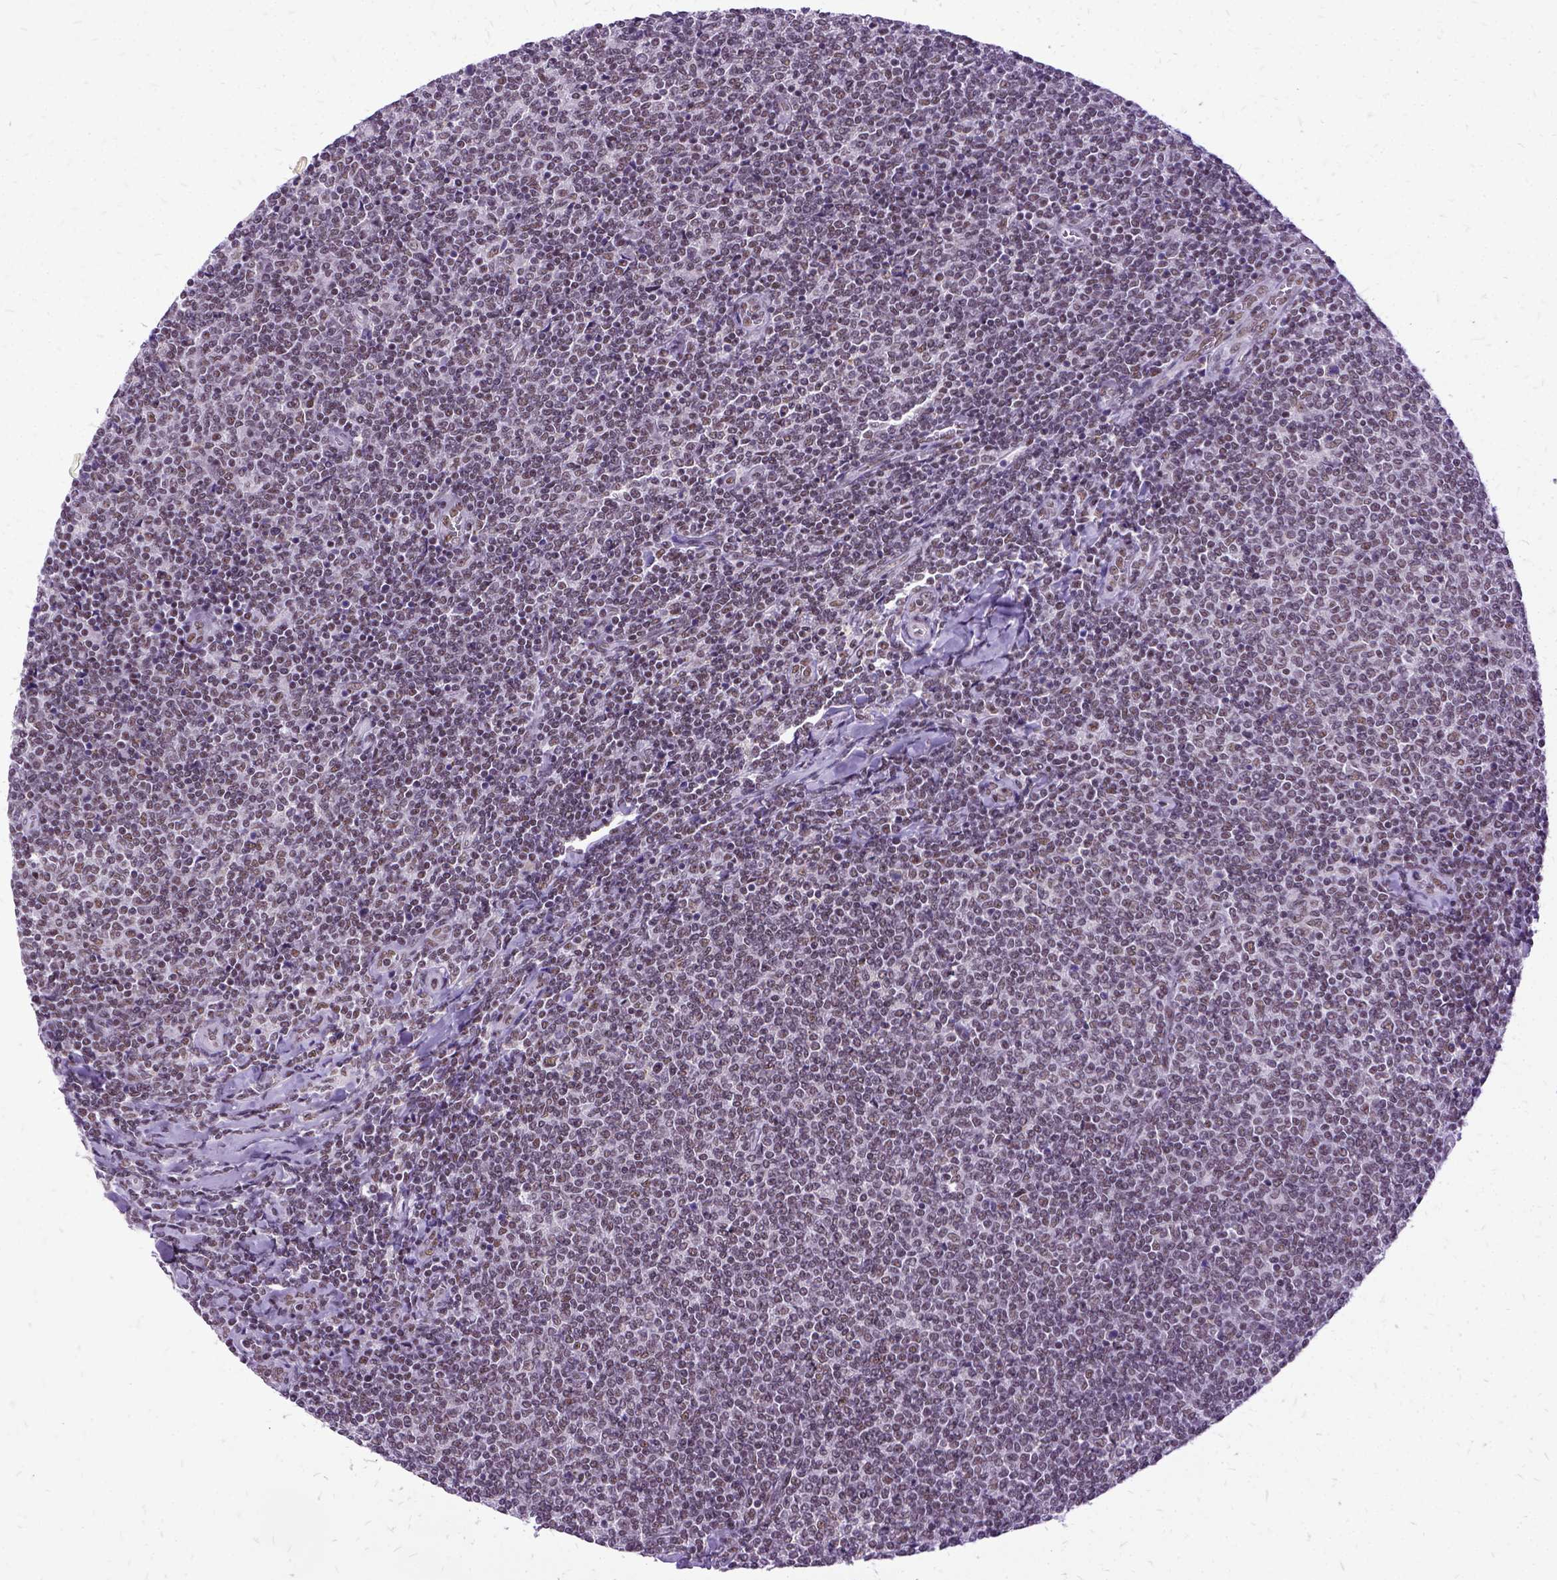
{"staining": {"intensity": "moderate", "quantity": ">75%", "location": "nuclear"}, "tissue": "lymphoma", "cell_type": "Tumor cells", "image_type": "cancer", "snomed": [{"axis": "morphology", "description": "Malignant lymphoma, non-Hodgkin's type, Low grade"}, {"axis": "topography", "description": "Lymph node"}], "caption": "An IHC photomicrograph of tumor tissue is shown. Protein staining in brown highlights moderate nuclear positivity in lymphoma within tumor cells.", "gene": "SETD1A", "patient": {"sex": "male", "age": 52}}